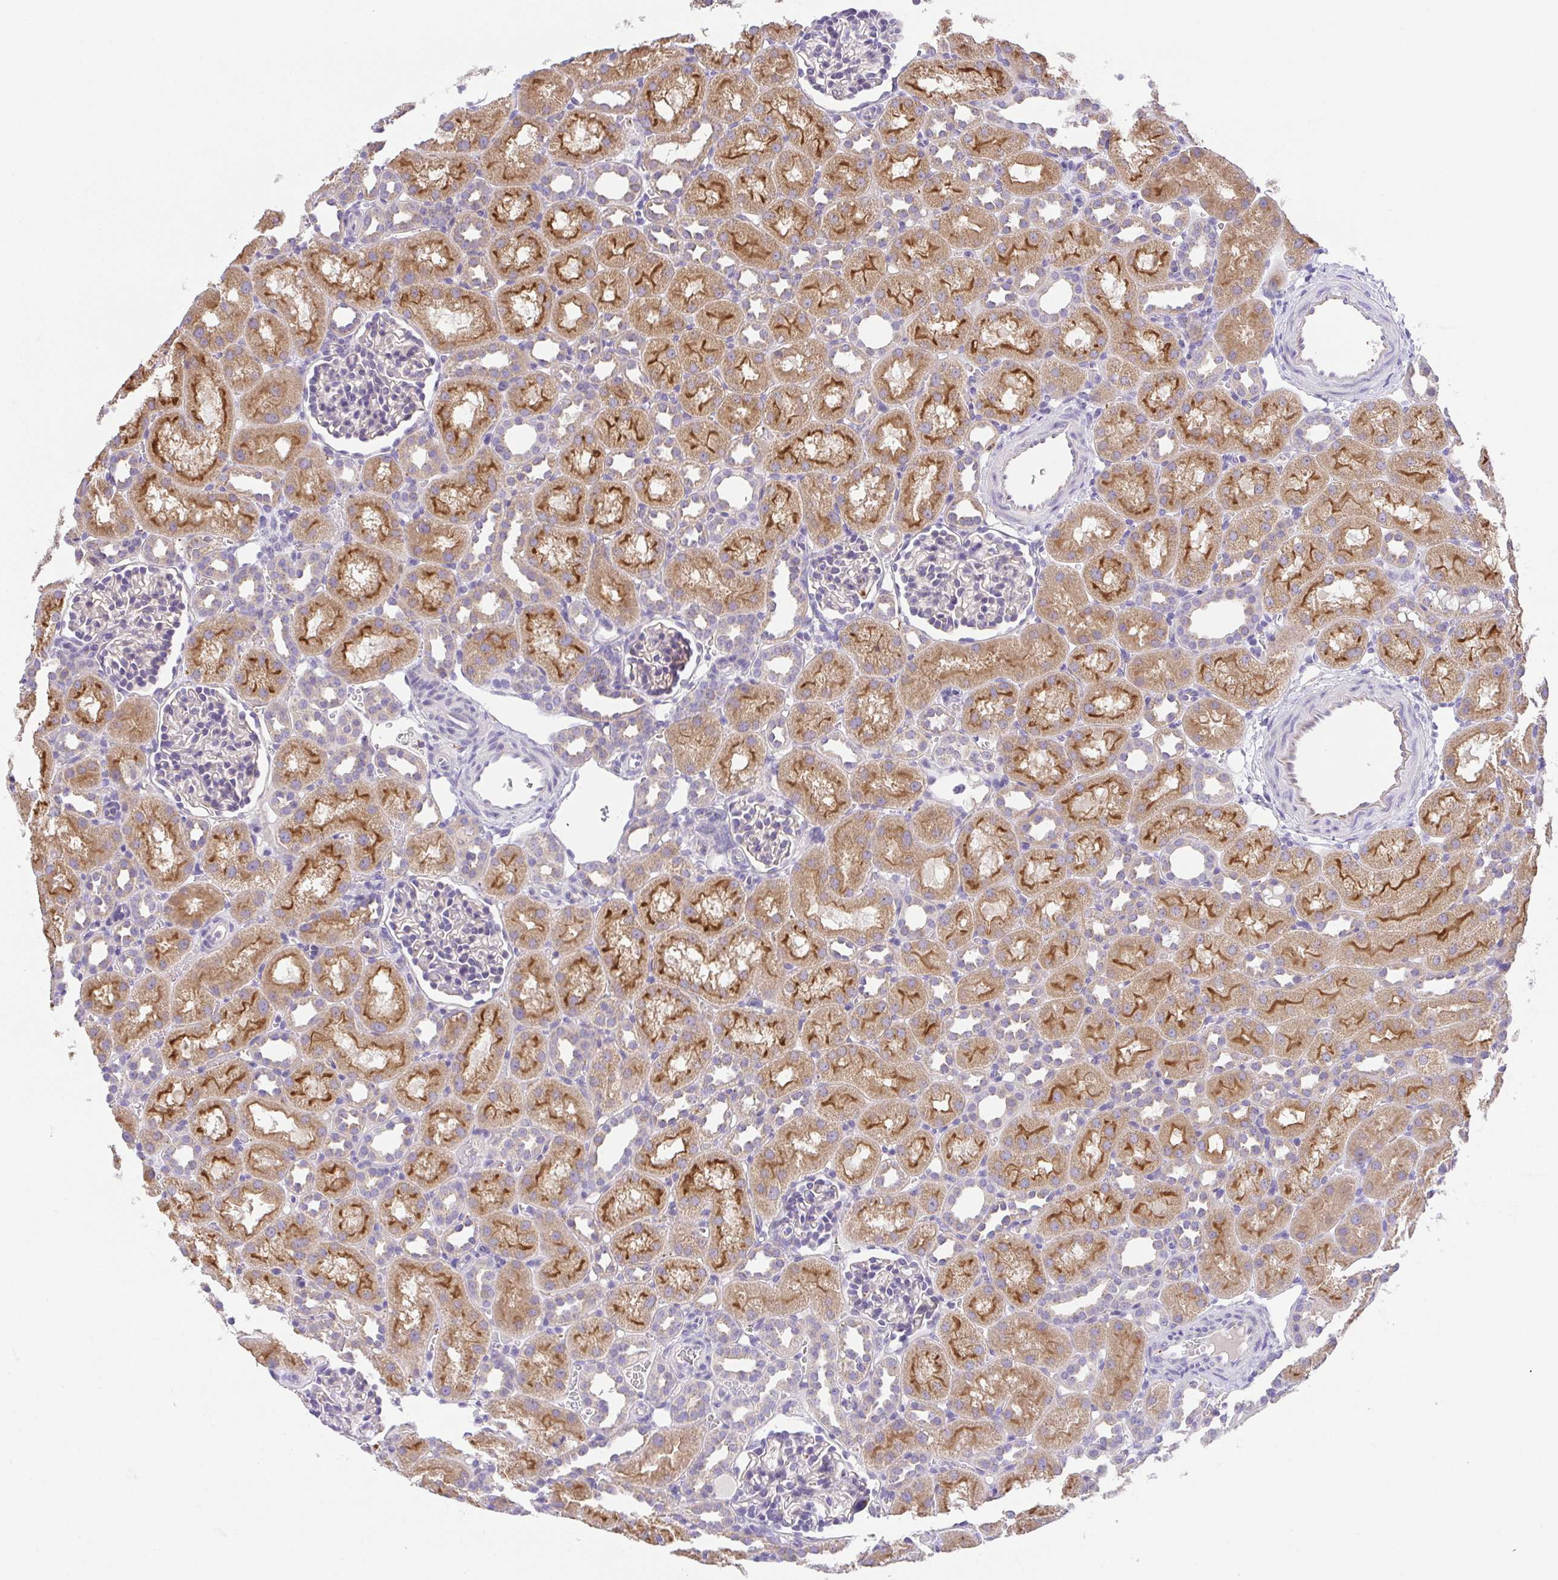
{"staining": {"intensity": "negative", "quantity": "none", "location": "none"}, "tissue": "kidney", "cell_type": "Cells in glomeruli", "image_type": "normal", "snomed": [{"axis": "morphology", "description": "Normal tissue, NOS"}, {"axis": "topography", "description": "Kidney"}], "caption": "A high-resolution histopathology image shows immunohistochemistry staining of unremarkable kidney, which displays no significant positivity in cells in glomeruli.", "gene": "SLC13A1", "patient": {"sex": "male", "age": 1}}